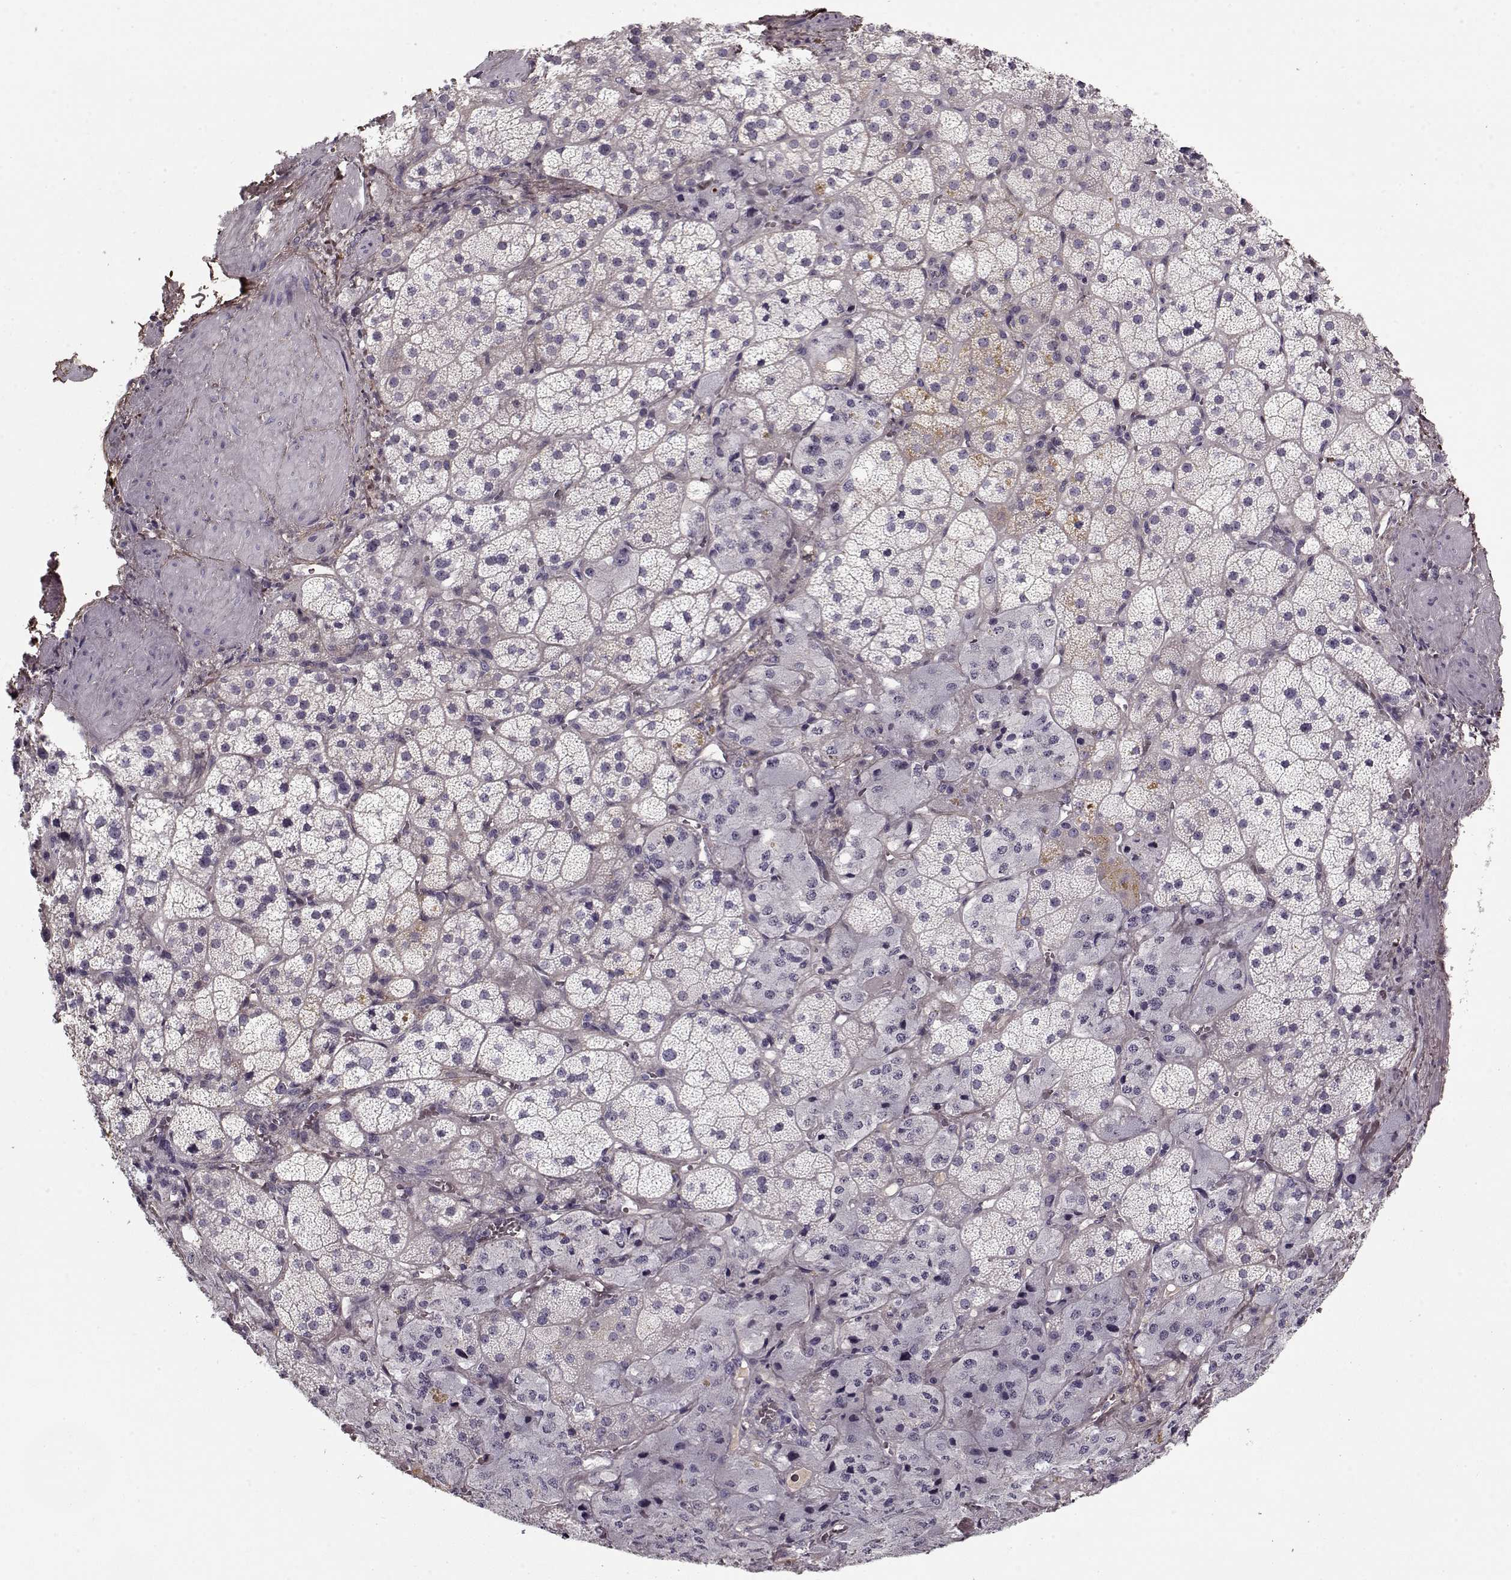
{"staining": {"intensity": "negative", "quantity": "none", "location": "none"}, "tissue": "adrenal gland", "cell_type": "Glandular cells", "image_type": "normal", "snomed": [{"axis": "morphology", "description": "Normal tissue, NOS"}, {"axis": "topography", "description": "Adrenal gland"}], "caption": "The image displays no significant positivity in glandular cells of adrenal gland.", "gene": "LUM", "patient": {"sex": "male", "age": 57}}